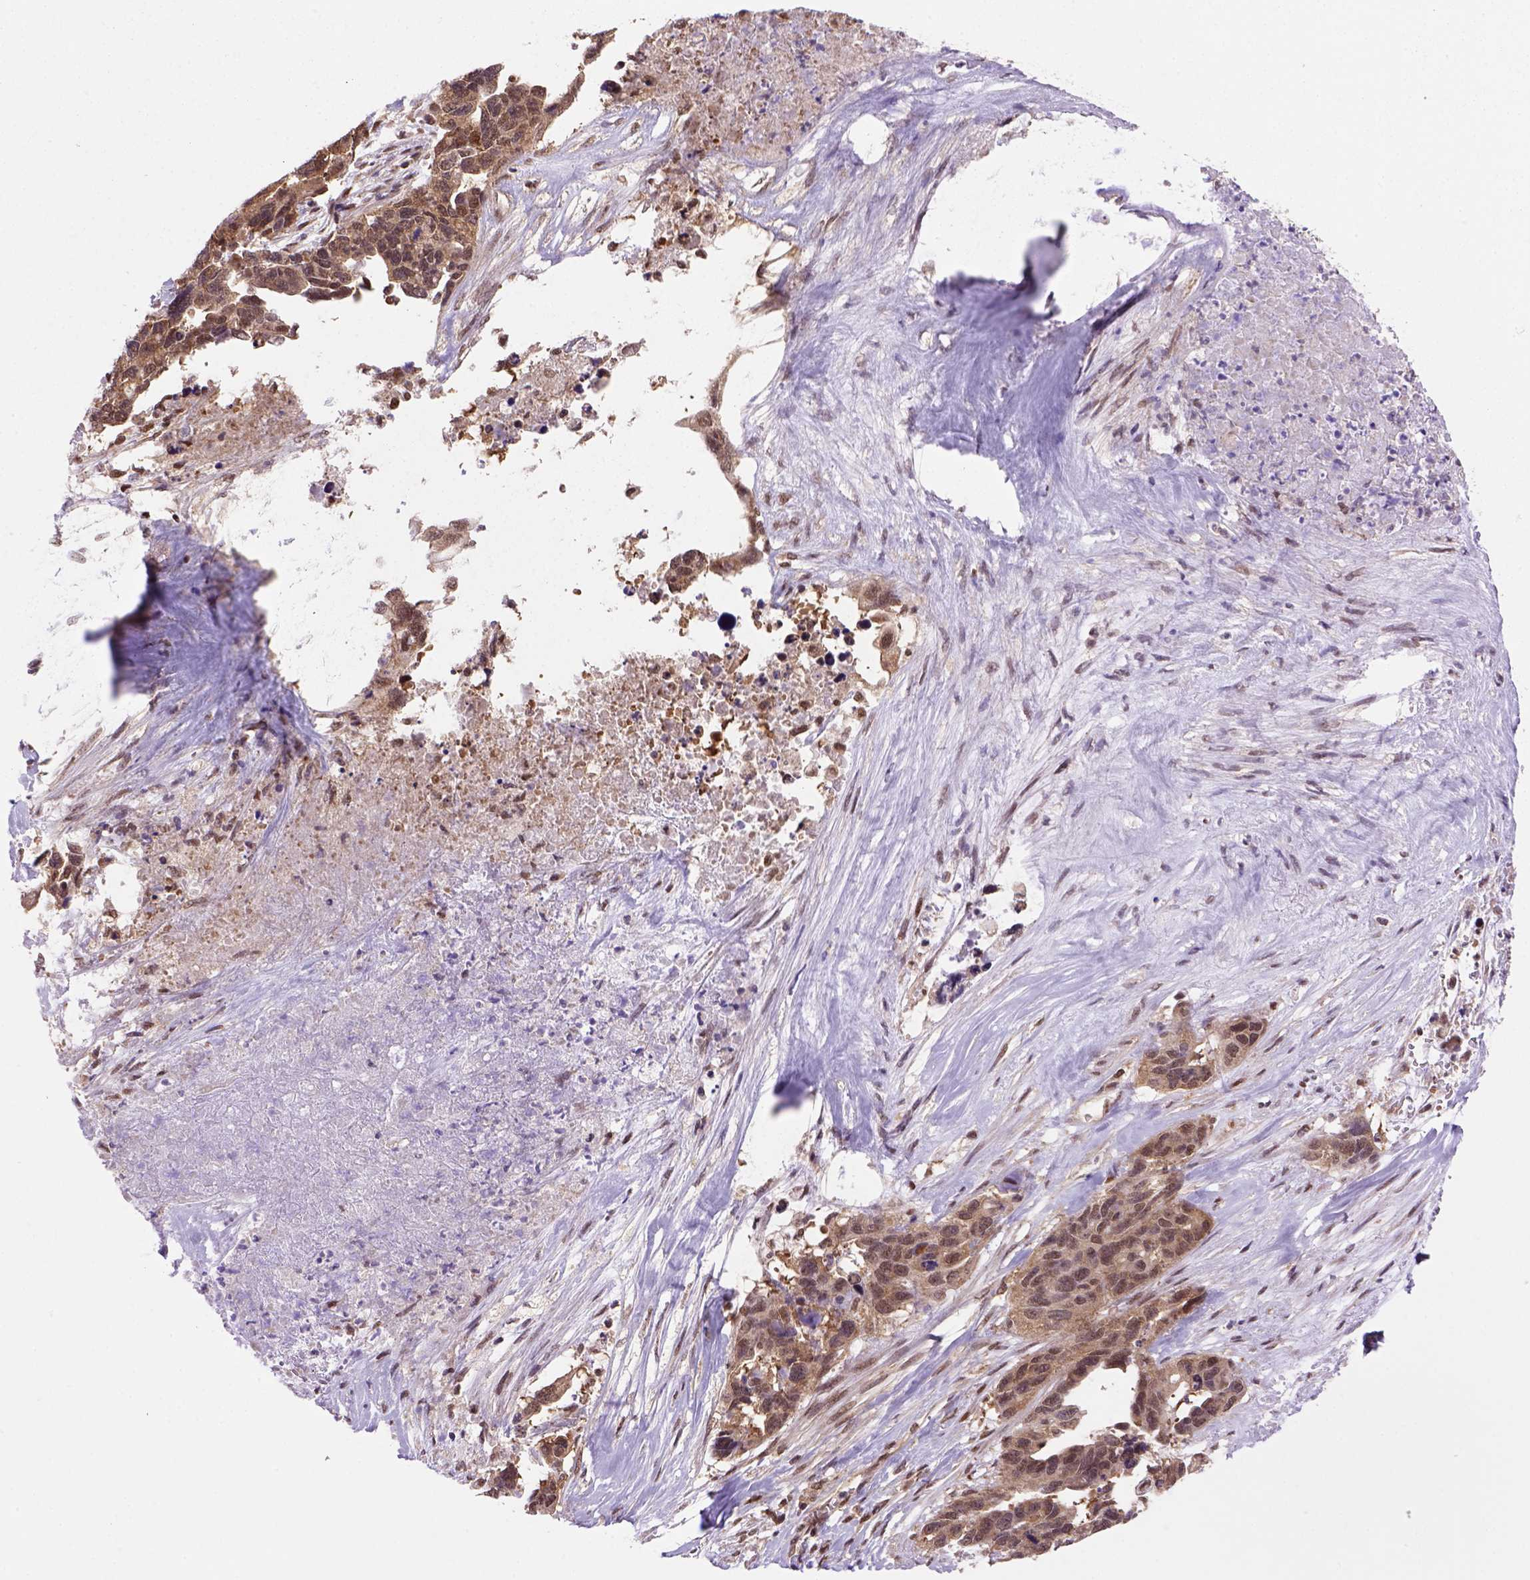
{"staining": {"intensity": "moderate", "quantity": "25%-75%", "location": "cytoplasmic/membranous,nuclear"}, "tissue": "ovarian cancer", "cell_type": "Tumor cells", "image_type": "cancer", "snomed": [{"axis": "morphology", "description": "Cystadenocarcinoma, serous, NOS"}, {"axis": "topography", "description": "Ovary"}], "caption": "A brown stain labels moderate cytoplasmic/membranous and nuclear positivity of a protein in human ovarian cancer (serous cystadenocarcinoma) tumor cells. (Brightfield microscopy of DAB IHC at high magnification).", "gene": "PSMC2", "patient": {"sex": "female", "age": 69}}